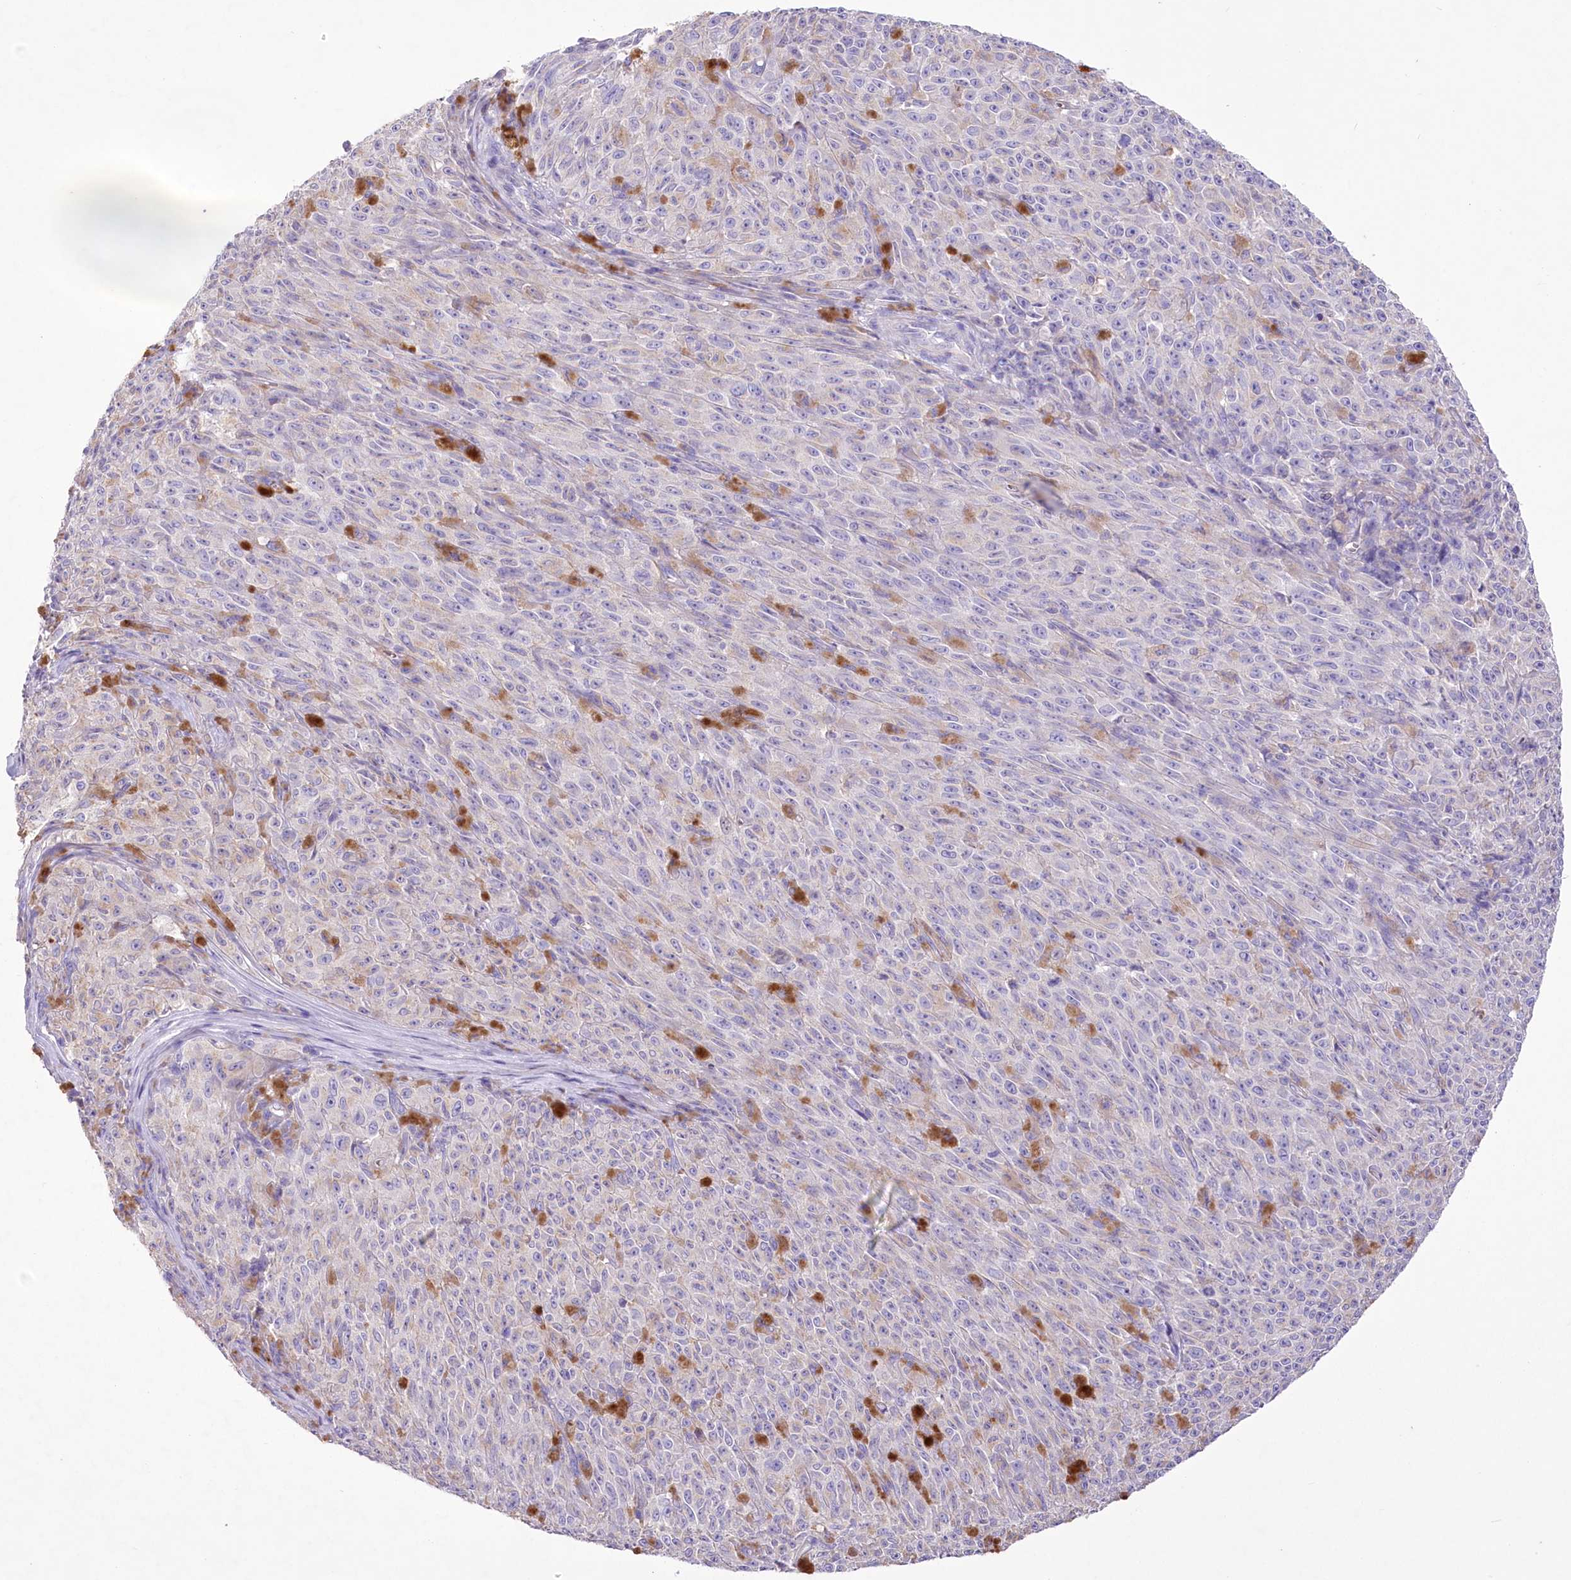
{"staining": {"intensity": "negative", "quantity": "none", "location": "none"}, "tissue": "melanoma", "cell_type": "Tumor cells", "image_type": "cancer", "snomed": [{"axis": "morphology", "description": "Malignant melanoma, NOS"}, {"axis": "topography", "description": "Skin"}], "caption": "Malignant melanoma was stained to show a protein in brown. There is no significant expression in tumor cells.", "gene": "PRSS53", "patient": {"sex": "female", "age": 82}}